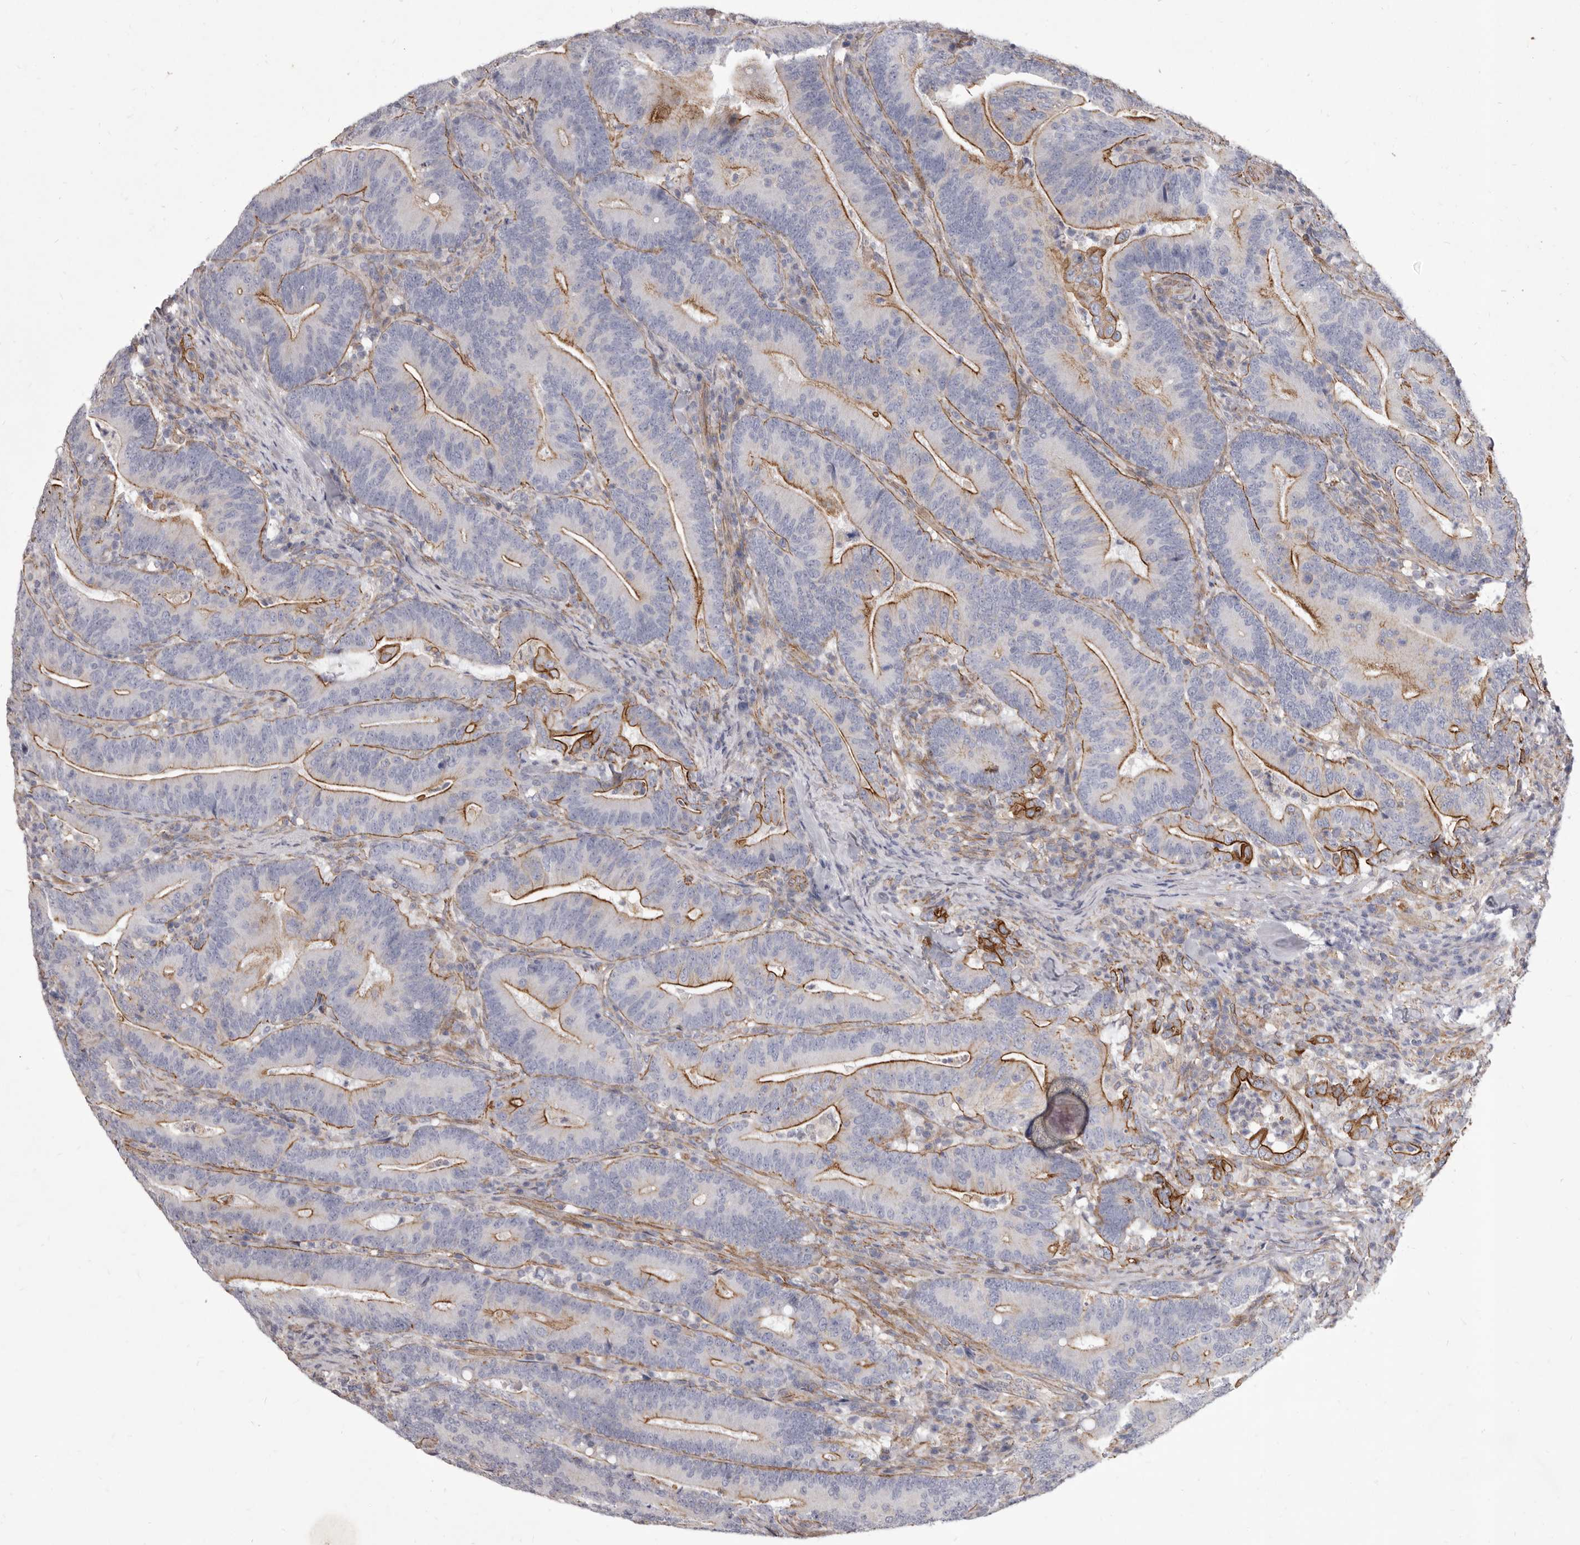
{"staining": {"intensity": "moderate", "quantity": "25%-75%", "location": "cytoplasmic/membranous"}, "tissue": "colorectal cancer", "cell_type": "Tumor cells", "image_type": "cancer", "snomed": [{"axis": "morphology", "description": "Adenocarcinoma, NOS"}, {"axis": "topography", "description": "Colon"}], "caption": "Immunohistochemistry (IHC) image of neoplastic tissue: colorectal cancer (adenocarcinoma) stained using immunohistochemistry reveals medium levels of moderate protein expression localized specifically in the cytoplasmic/membranous of tumor cells, appearing as a cytoplasmic/membranous brown color.", "gene": "P2RX6", "patient": {"sex": "female", "age": 66}}